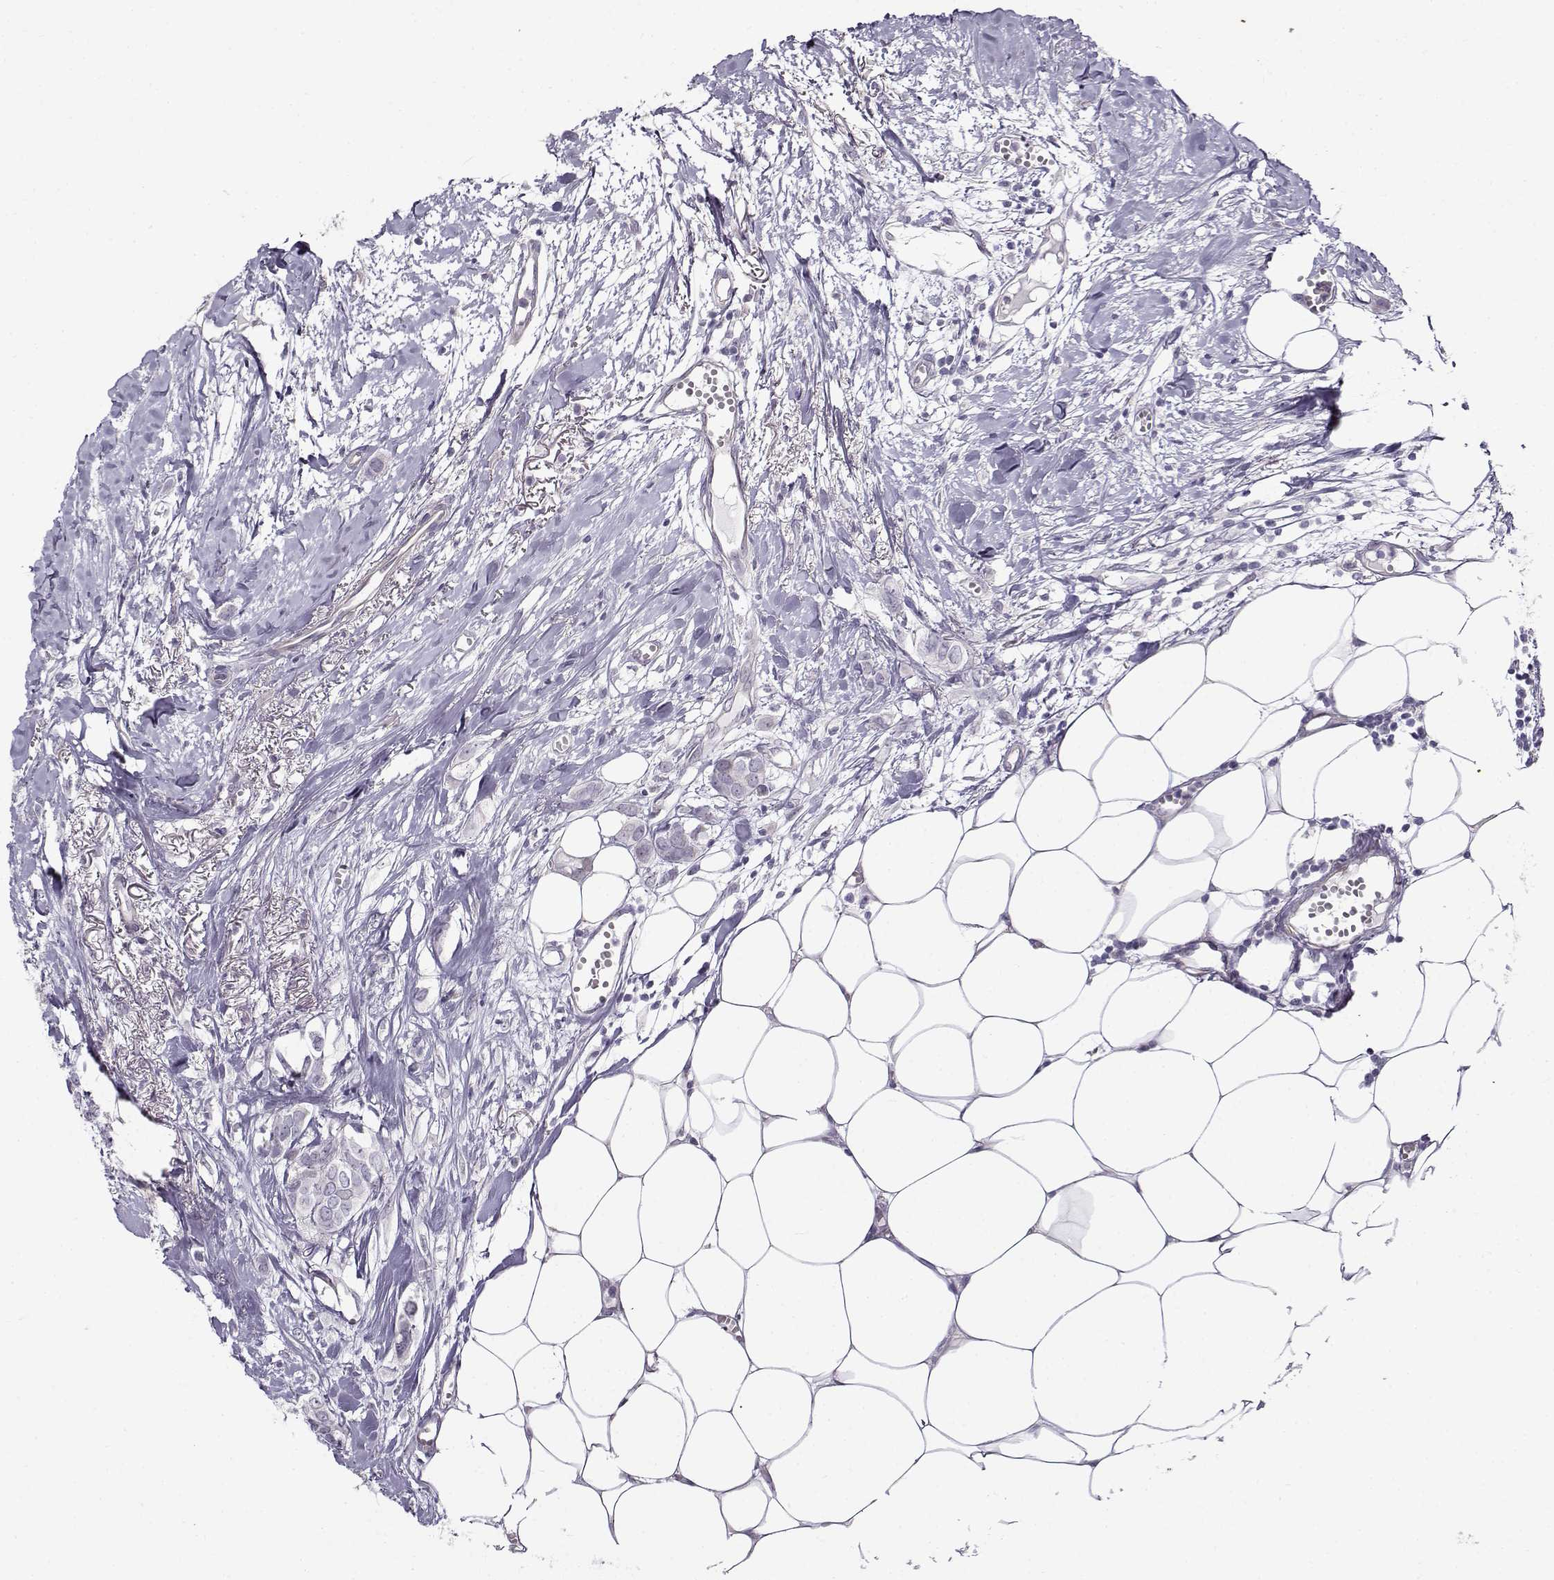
{"staining": {"intensity": "negative", "quantity": "none", "location": "none"}, "tissue": "breast cancer", "cell_type": "Tumor cells", "image_type": "cancer", "snomed": [{"axis": "morphology", "description": "Duct carcinoma"}, {"axis": "topography", "description": "Breast"}], "caption": "An immunohistochemistry image of breast intraductal carcinoma is shown. There is no staining in tumor cells of breast intraductal carcinoma.", "gene": "TEX55", "patient": {"sex": "female", "age": 85}}